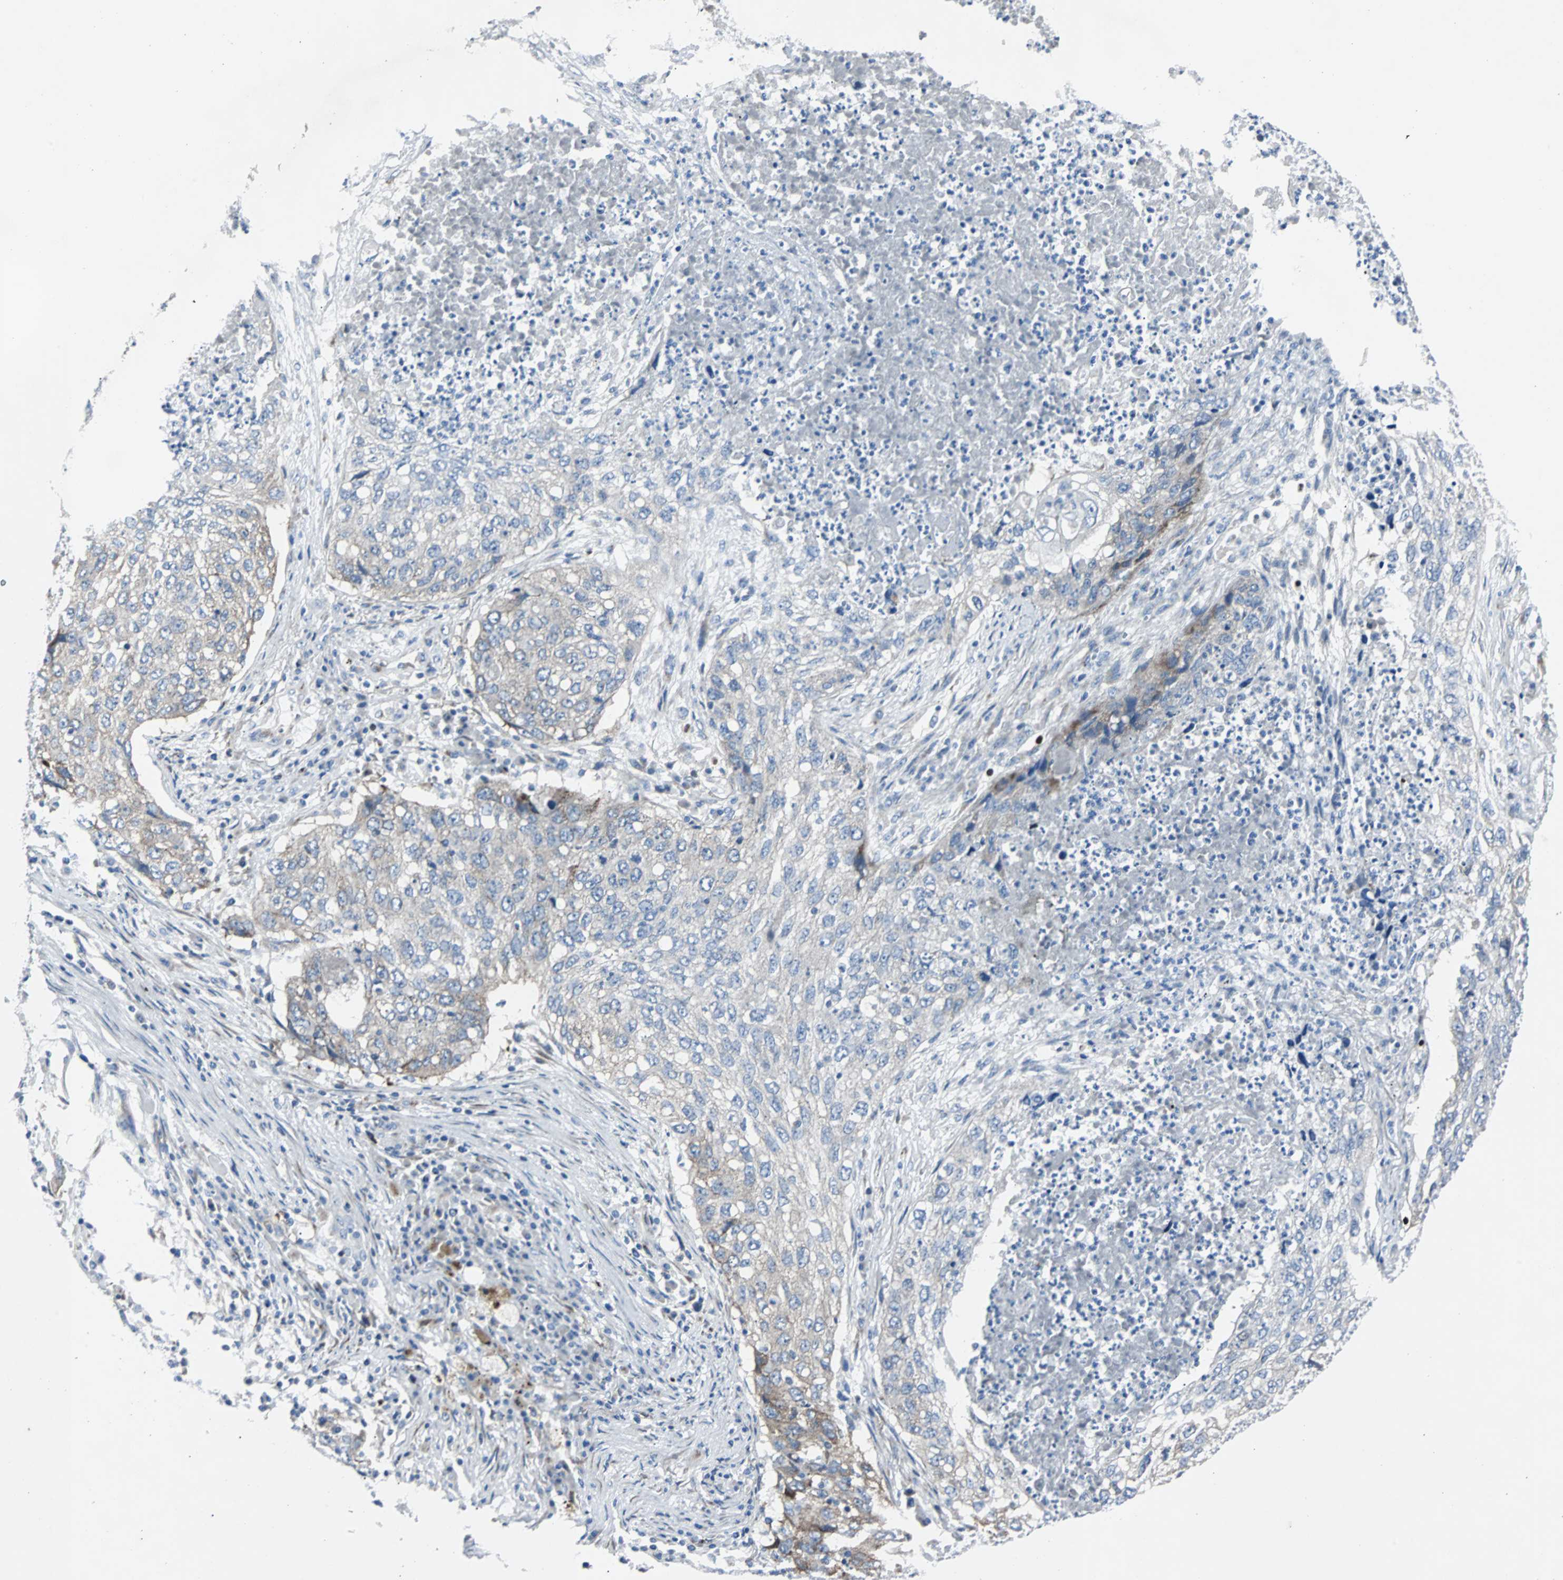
{"staining": {"intensity": "weak", "quantity": ">75%", "location": "cytoplasmic/membranous"}, "tissue": "lung cancer", "cell_type": "Tumor cells", "image_type": "cancer", "snomed": [{"axis": "morphology", "description": "Squamous cell carcinoma, NOS"}, {"axis": "topography", "description": "Lung"}], "caption": "Lung cancer stained with a protein marker demonstrates weak staining in tumor cells.", "gene": "BBC3", "patient": {"sex": "female", "age": 63}}